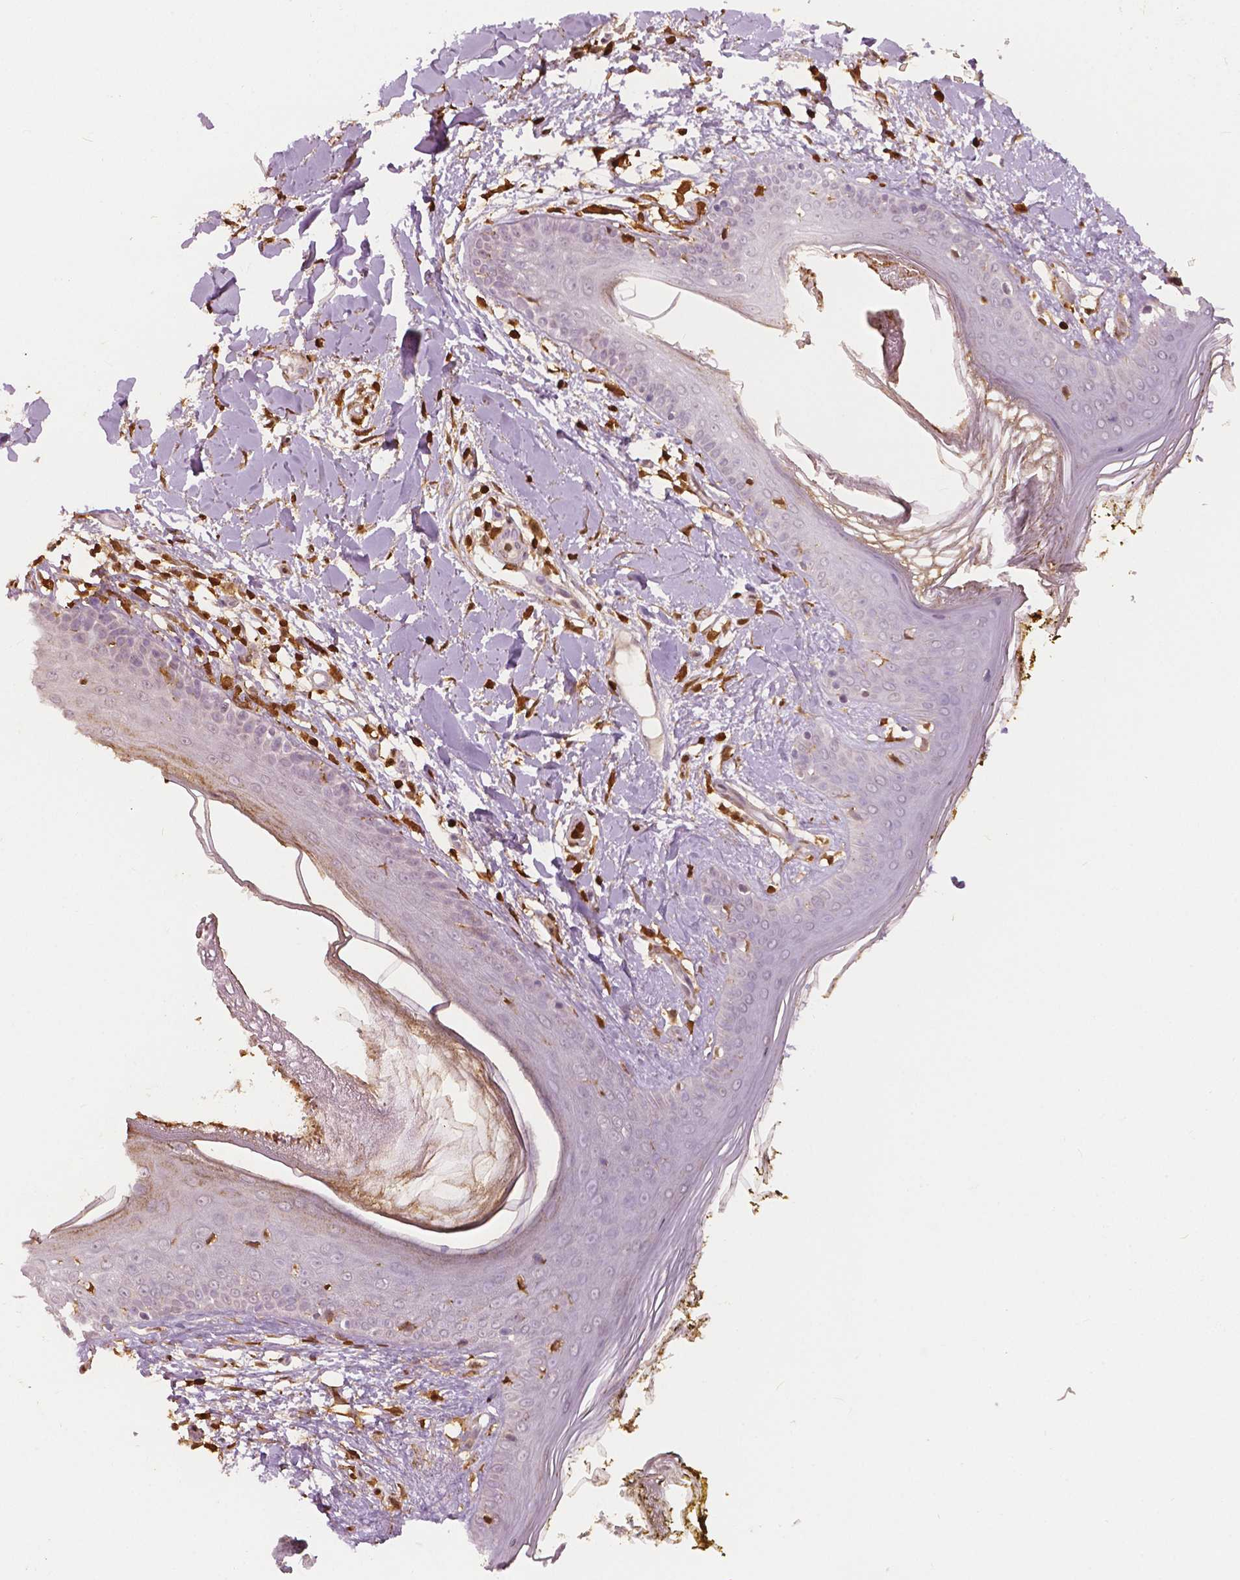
{"staining": {"intensity": "strong", "quantity": "25%-75%", "location": "cytoplasmic/membranous,nuclear"}, "tissue": "skin", "cell_type": "Fibroblasts", "image_type": "normal", "snomed": [{"axis": "morphology", "description": "Normal tissue, NOS"}, {"axis": "topography", "description": "Skin"}], "caption": "A high amount of strong cytoplasmic/membranous,nuclear positivity is appreciated in about 25%-75% of fibroblasts in benign skin. (IHC, brightfield microscopy, high magnification).", "gene": "S100A4", "patient": {"sex": "female", "age": 34}}